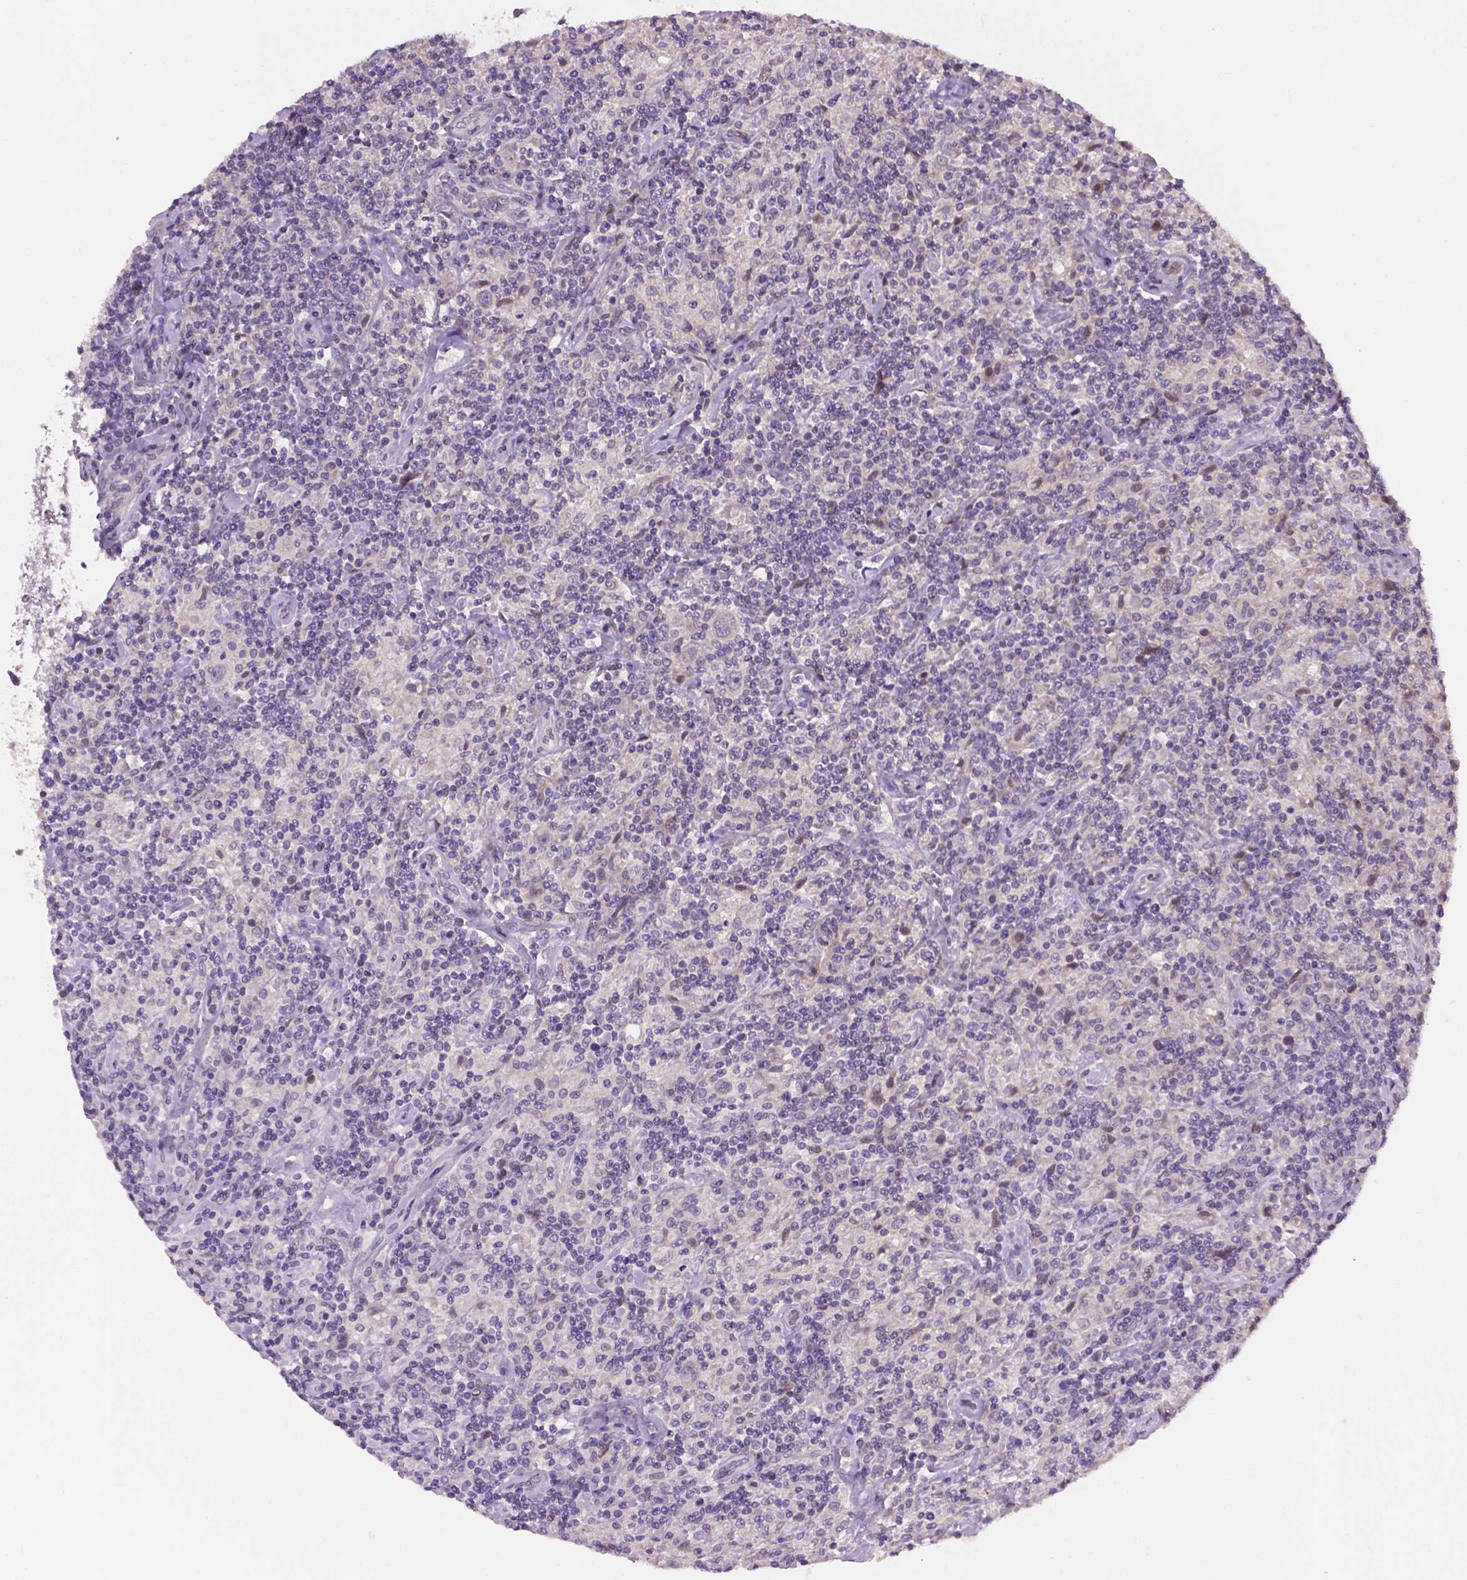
{"staining": {"intensity": "negative", "quantity": "none", "location": "none"}, "tissue": "lymphoma", "cell_type": "Tumor cells", "image_type": "cancer", "snomed": [{"axis": "morphology", "description": "Hodgkin's disease, NOS"}, {"axis": "topography", "description": "Lymph node"}], "caption": "A micrograph of Hodgkin's disease stained for a protein shows no brown staining in tumor cells.", "gene": "IRF6", "patient": {"sex": "male", "age": 70}}